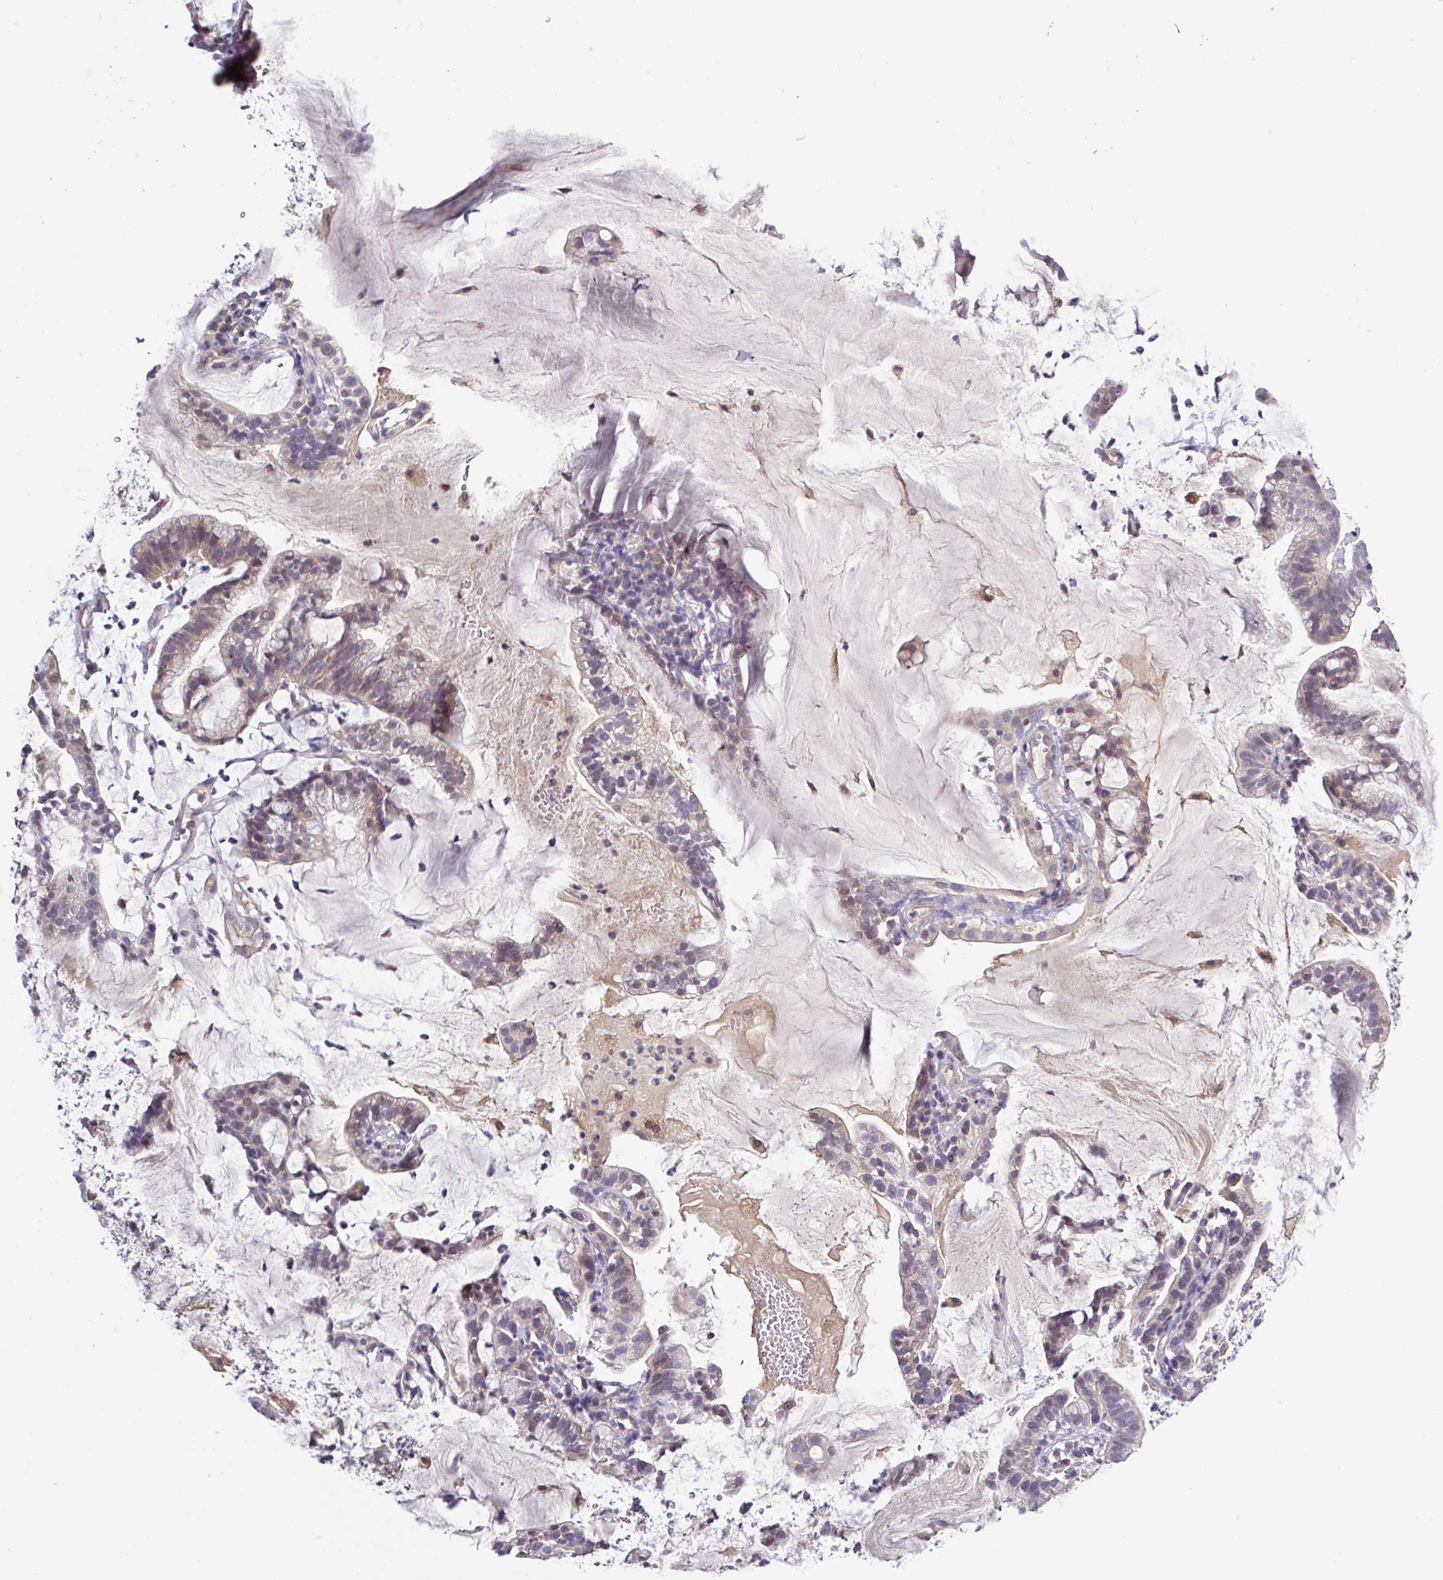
{"staining": {"intensity": "weak", "quantity": "25%-75%", "location": "cytoplasmic/membranous"}, "tissue": "cervical cancer", "cell_type": "Tumor cells", "image_type": "cancer", "snomed": [{"axis": "morphology", "description": "Adenocarcinoma, NOS"}, {"axis": "topography", "description": "Cervix"}], "caption": "Cervical cancer stained for a protein (brown) demonstrates weak cytoplasmic/membranous positive positivity in approximately 25%-75% of tumor cells.", "gene": "SFTPB", "patient": {"sex": "female", "age": 41}}